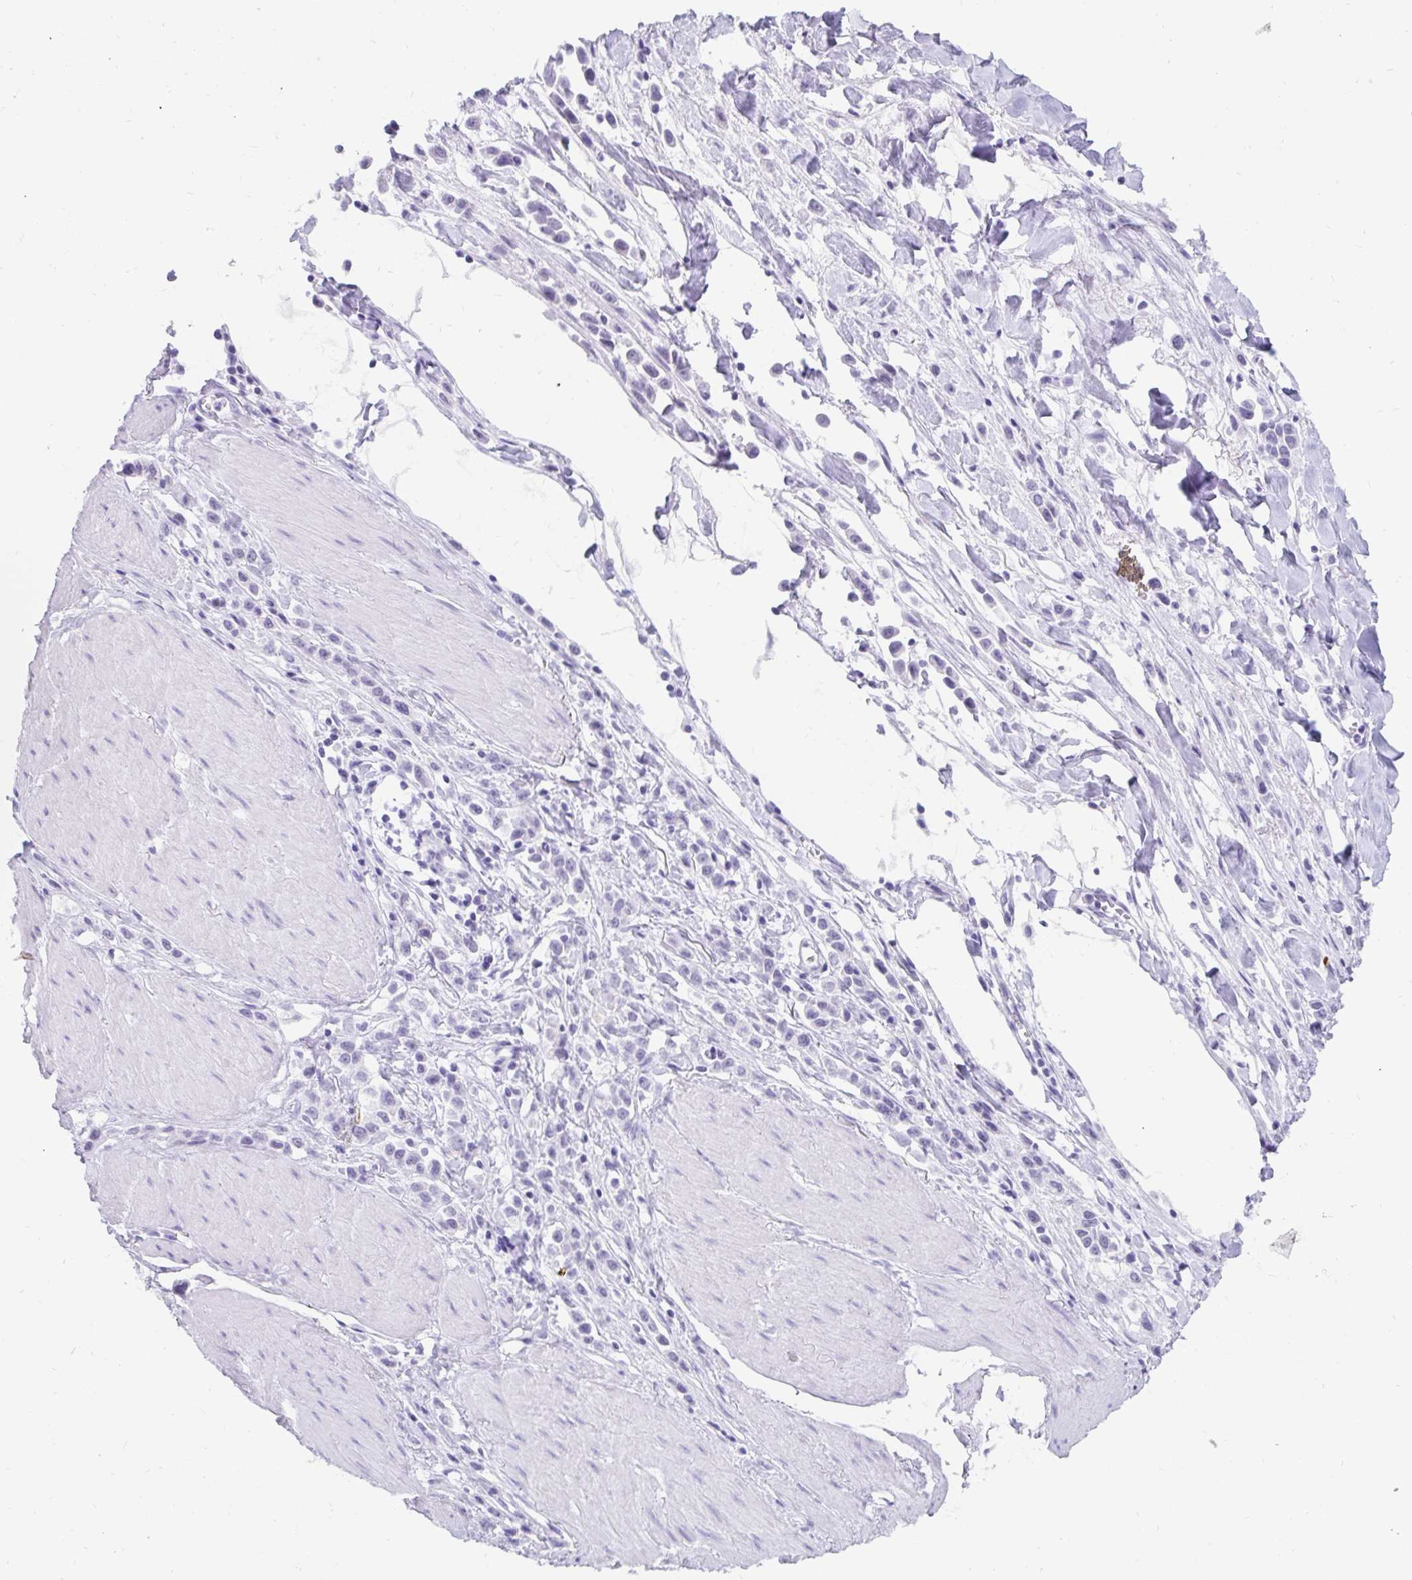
{"staining": {"intensity": "negative", "quantity": "none", "location": "none"}, "tissue": "stomach cancer", "cell_type": "Tumor cells", "image_type": "cancer", "snomed": [{"axis": "morphology", "description": "Adenocarcinoma, NOS"}, {"axis": "topography", "description": "Stomach"}], "caption": "Stomach cancer (adenocarcinoma) was stained to show a protein in brown. There is no significant staining in tumor cells. (DAB (3,3'-diaminobenzidine) immunohistochemistry, high magnification).", "gene": "GKN2", "patient": {"sex": "male", "age": 47}}